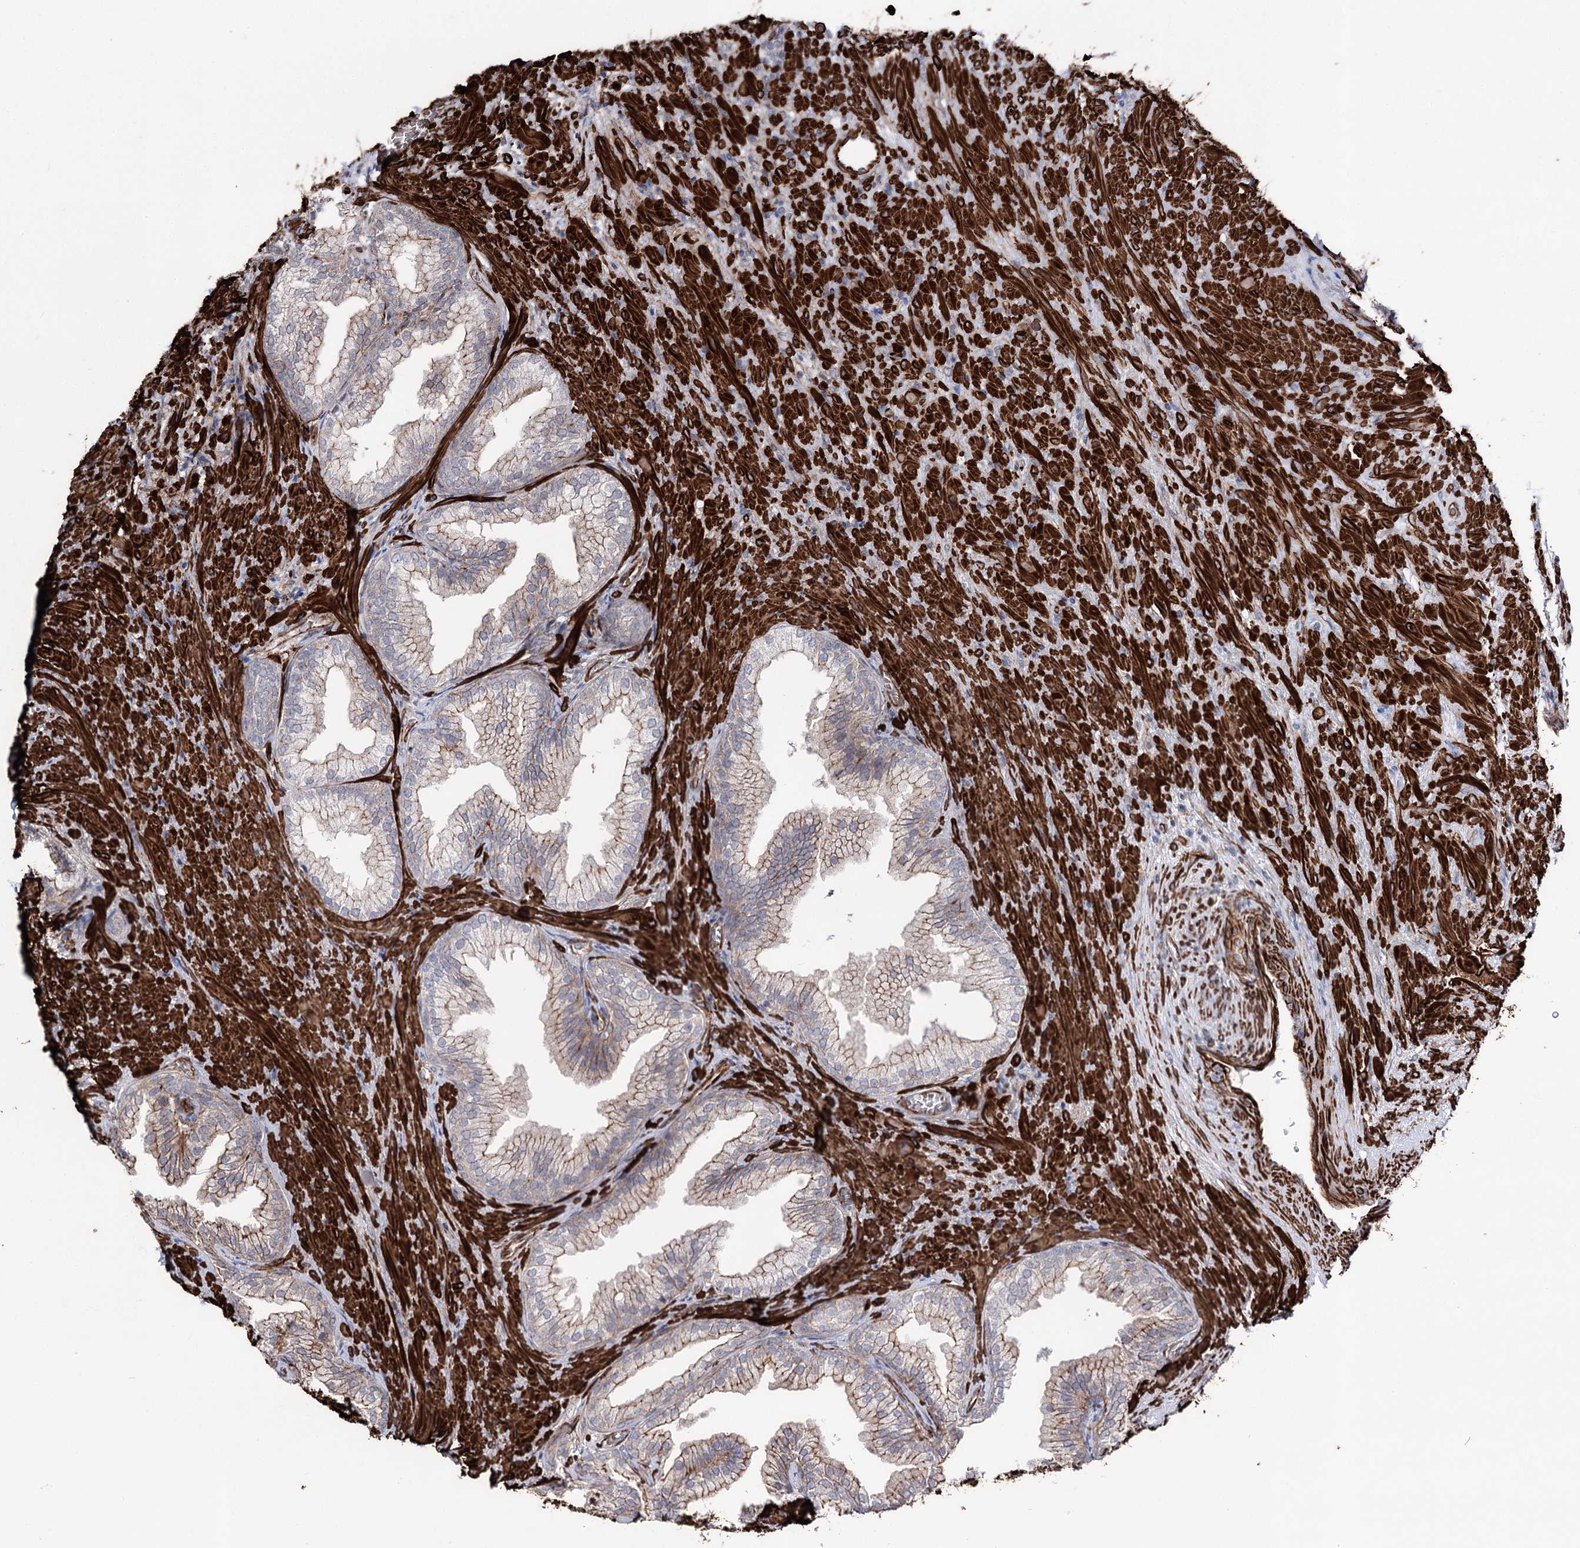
{"staining": {"intensity": "moderate", "quantity": "25%-75%", "location": "cytoplasmic/membranous"}, "tissue": "prostate", "cell_type": "Glandular cells", "image_type": "normal", "snomed": [{"axis": "morphology", "description": "Normal tissue, NOS"}, {"axis": "topography", "description": "Prostate"}], "caption": "A micrograph of human prostate stained for a protein demonstrates moderate cytoplasmic/membranous brown staining in glandular cells.", "gene": "ARHGAP20", "patient": {"sex": "male", "age": 76}}